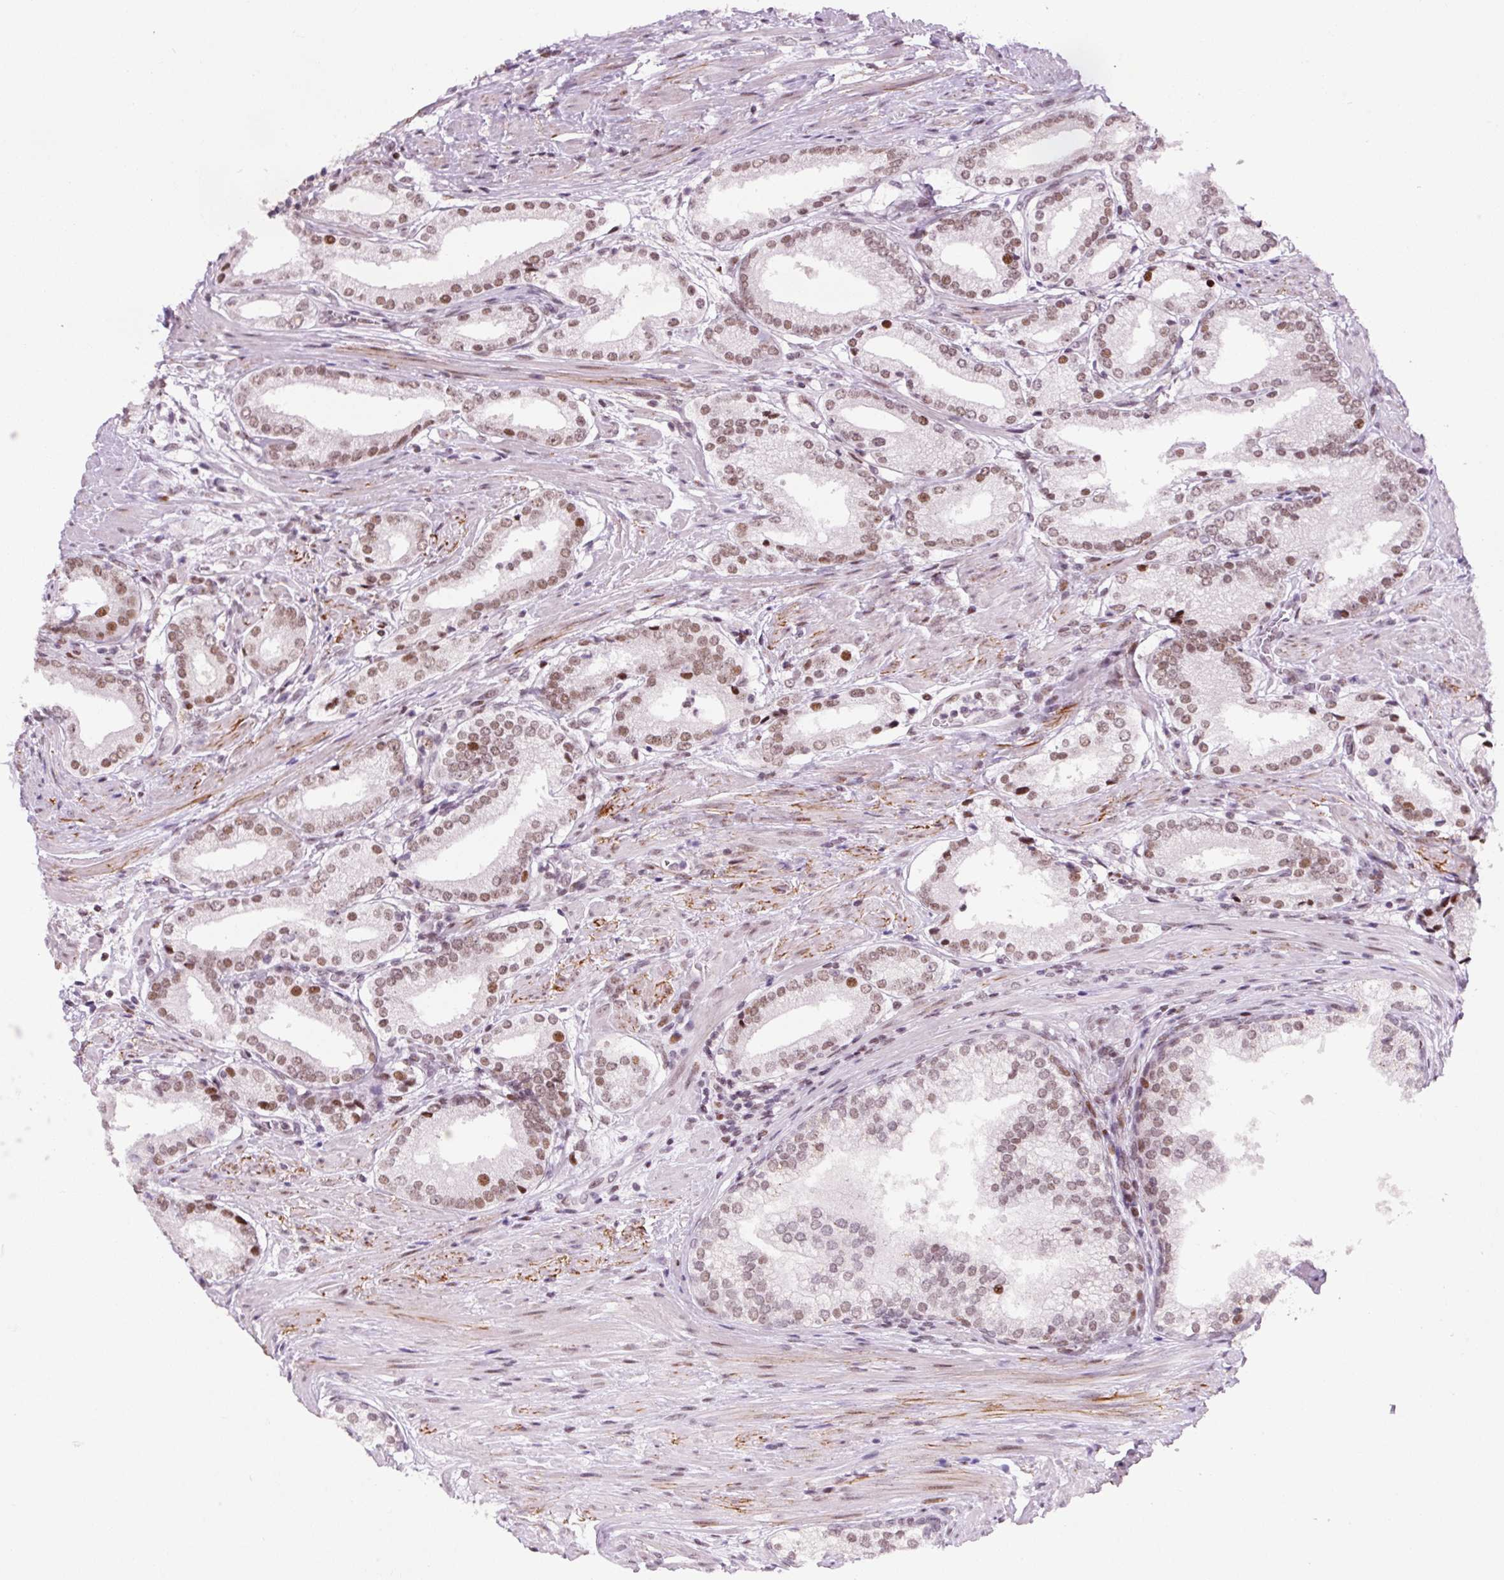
{"staining": {"intensity": "moderate", "quantity": ">75%", "location": "nuclear"}, "tissue": "prostate cancer", "cell_type": "Tumor cells", "image_type": "cancer", "snomed": [{"axis": "morphology", "description": "Adenocarcinoma, Low grade"}, {"axis": "topography", "description": "Prostate"}], "caption": "This histopathology image exhibits immunohistochemistry (IHC) staining of human low-grade adenocarcinoma (prostate), with medium moderate nuclear positivity in approximately >75% of tumor cells.", "gene": "CCNL2", "patient": {"sex": "male", "age": 58}}